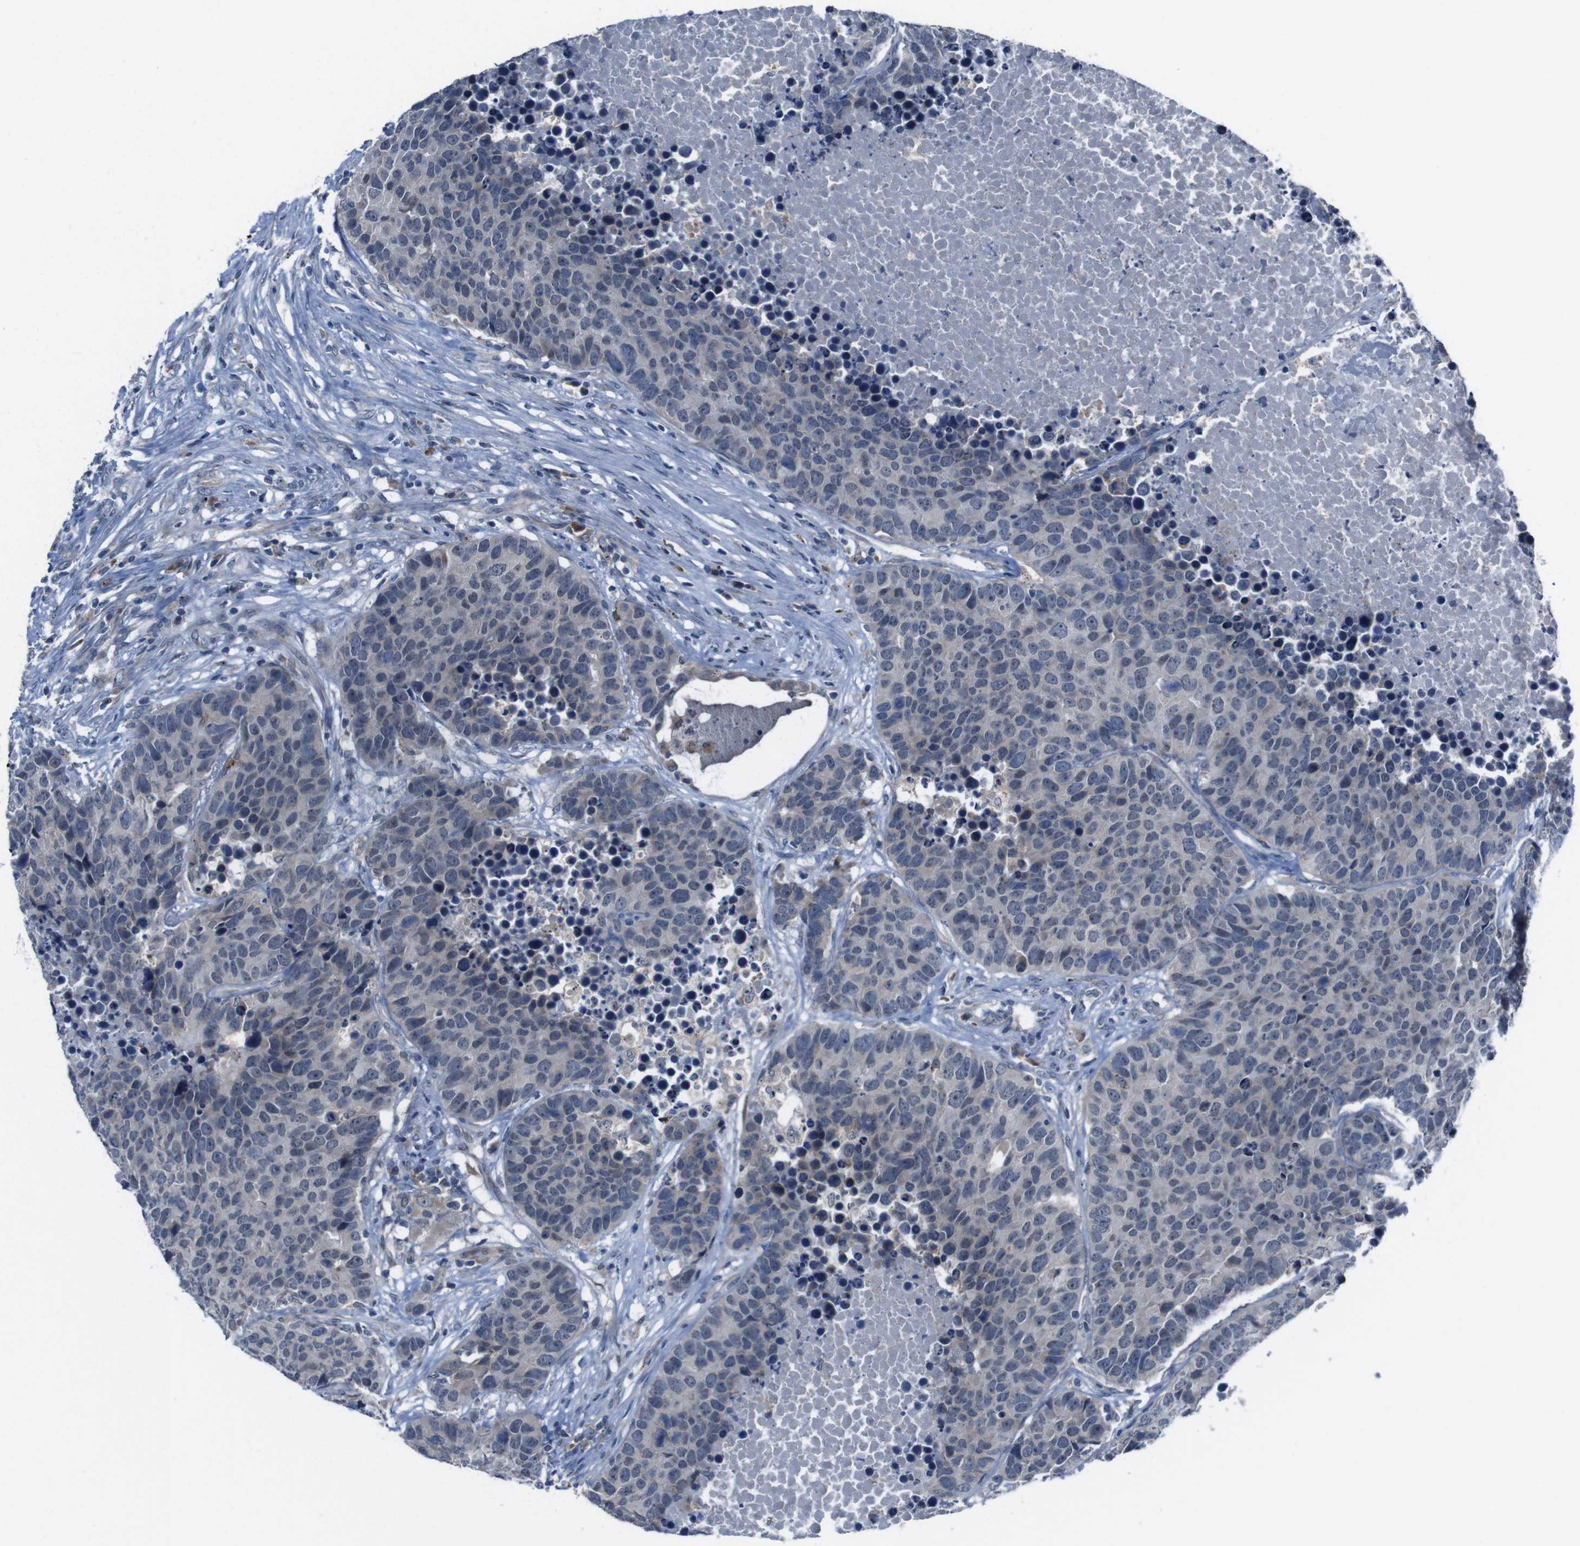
{"staining": {"intensity": "weak", "quantity": "<25%", "location": "cytoplasmic/membranous"}, "tissue": "carcinoid", "cell_type": "Tumor cells", "image_type": "cancer", "snomed": [{"axis": "morphology", "description": "Carcinoid, malignant, NOS"}, {"axis": "topography", "description": "Lung"}], "caption": "The photomicrograph exhibits no significant expression in tumor cells of malignant carcinoid.", "gene": "CDH22", "patient": {"sex": "male", "age": 60}}